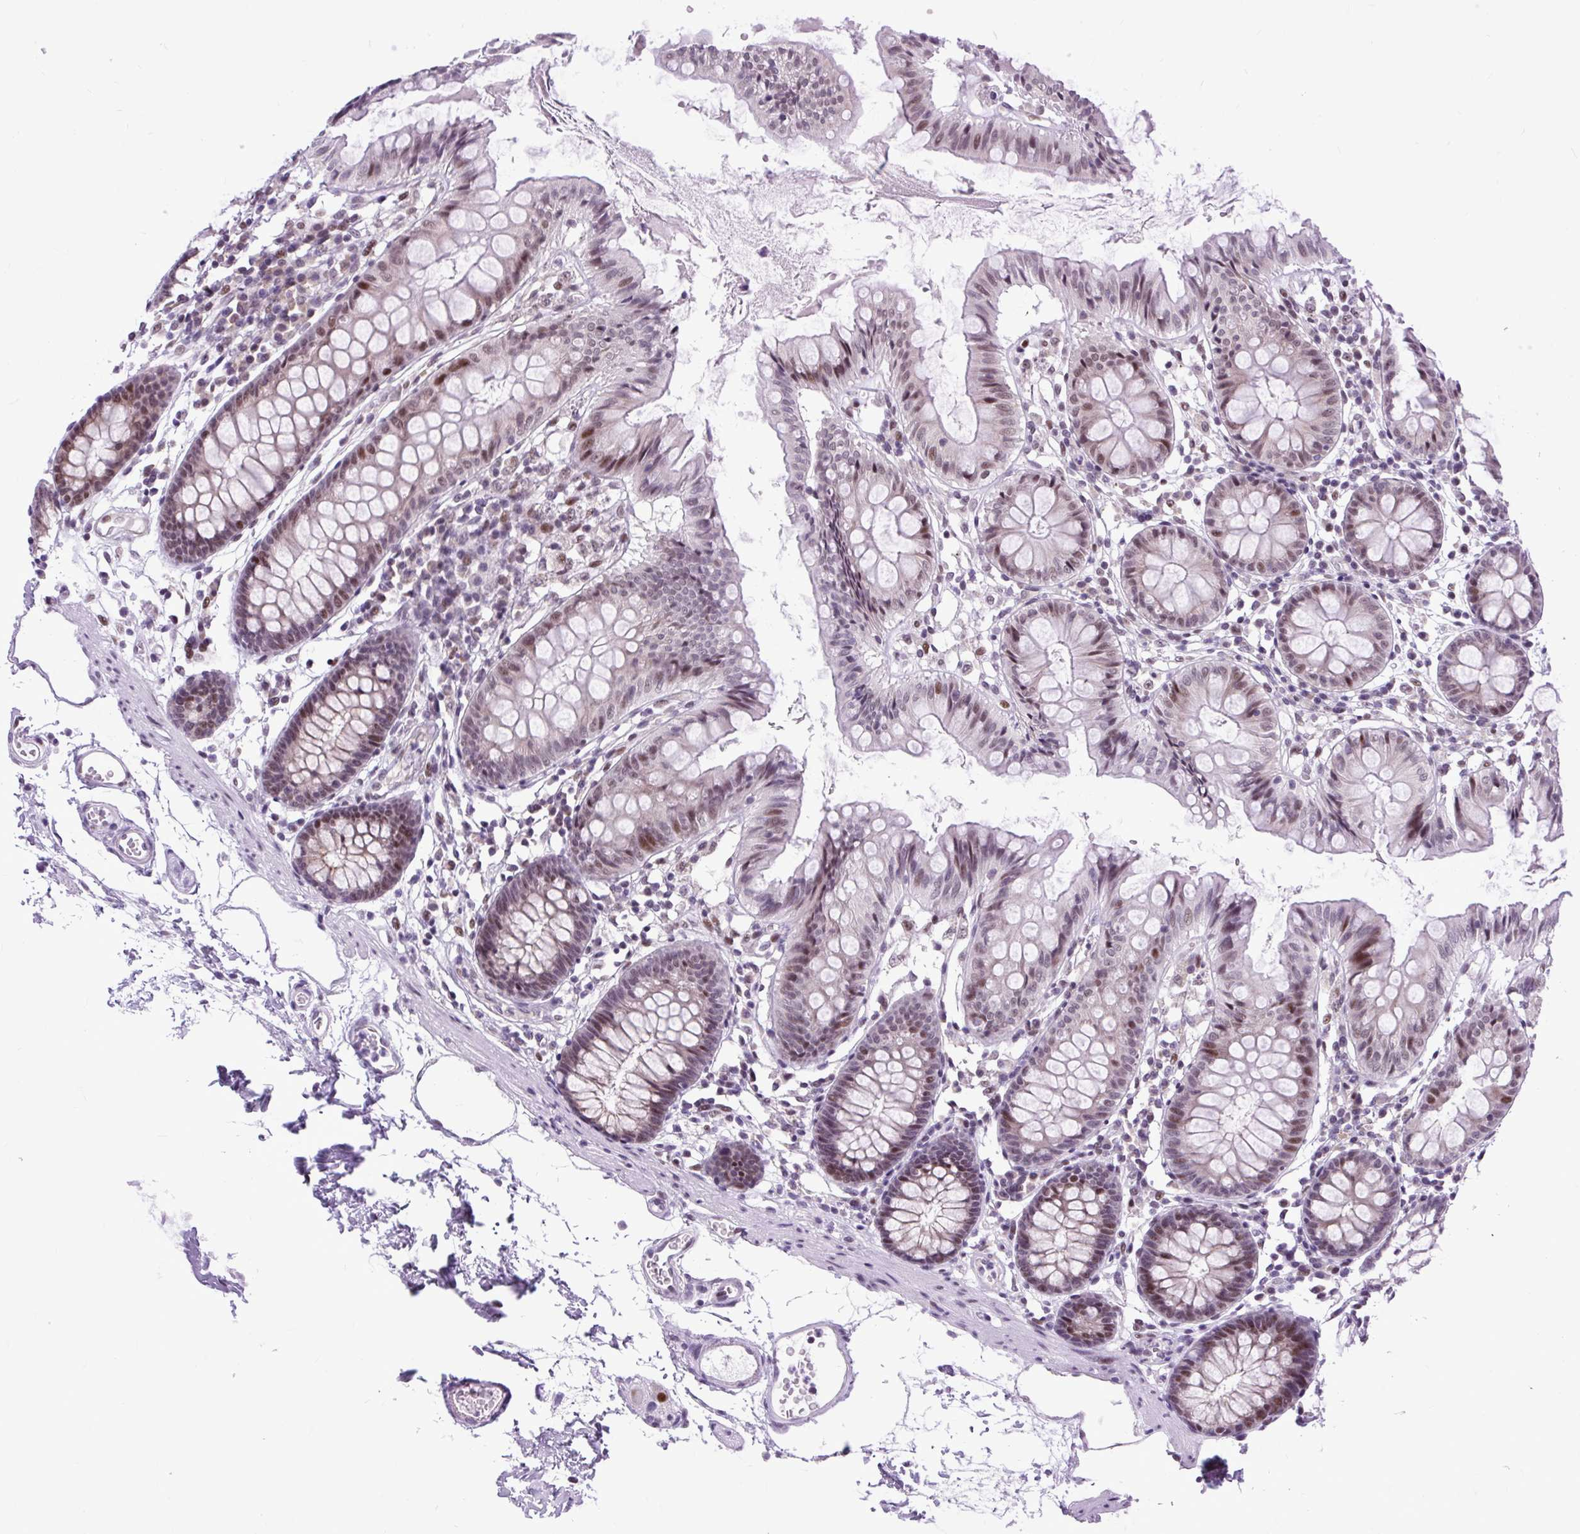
{"staining": {"intensity": "moderate", "quantity": "<25%", "location": "nuclear"}, "tissue": "colon", "cell_type": "Endothelial cells", "image_type": "normal", "snomed": [{"axis": "morphology", "description": "Normal tissue, NOS"}, {"axis": "topography", "description": "Colon"}], "caption": "Immunohistochemical staining of unremarkable colon demonstrates <25% levels of moderate nuclear protein staining in approximately <25% of endothelial cells. The staining was performed using DAB (3,3'-diaminobenzidine) to visualize the protein expression in brown, while the nuclei were stained in blue with hematoxylin (Magnification: 20x).", "gene": "CLK2", "patient": {"sex": "female", "age": 84}}